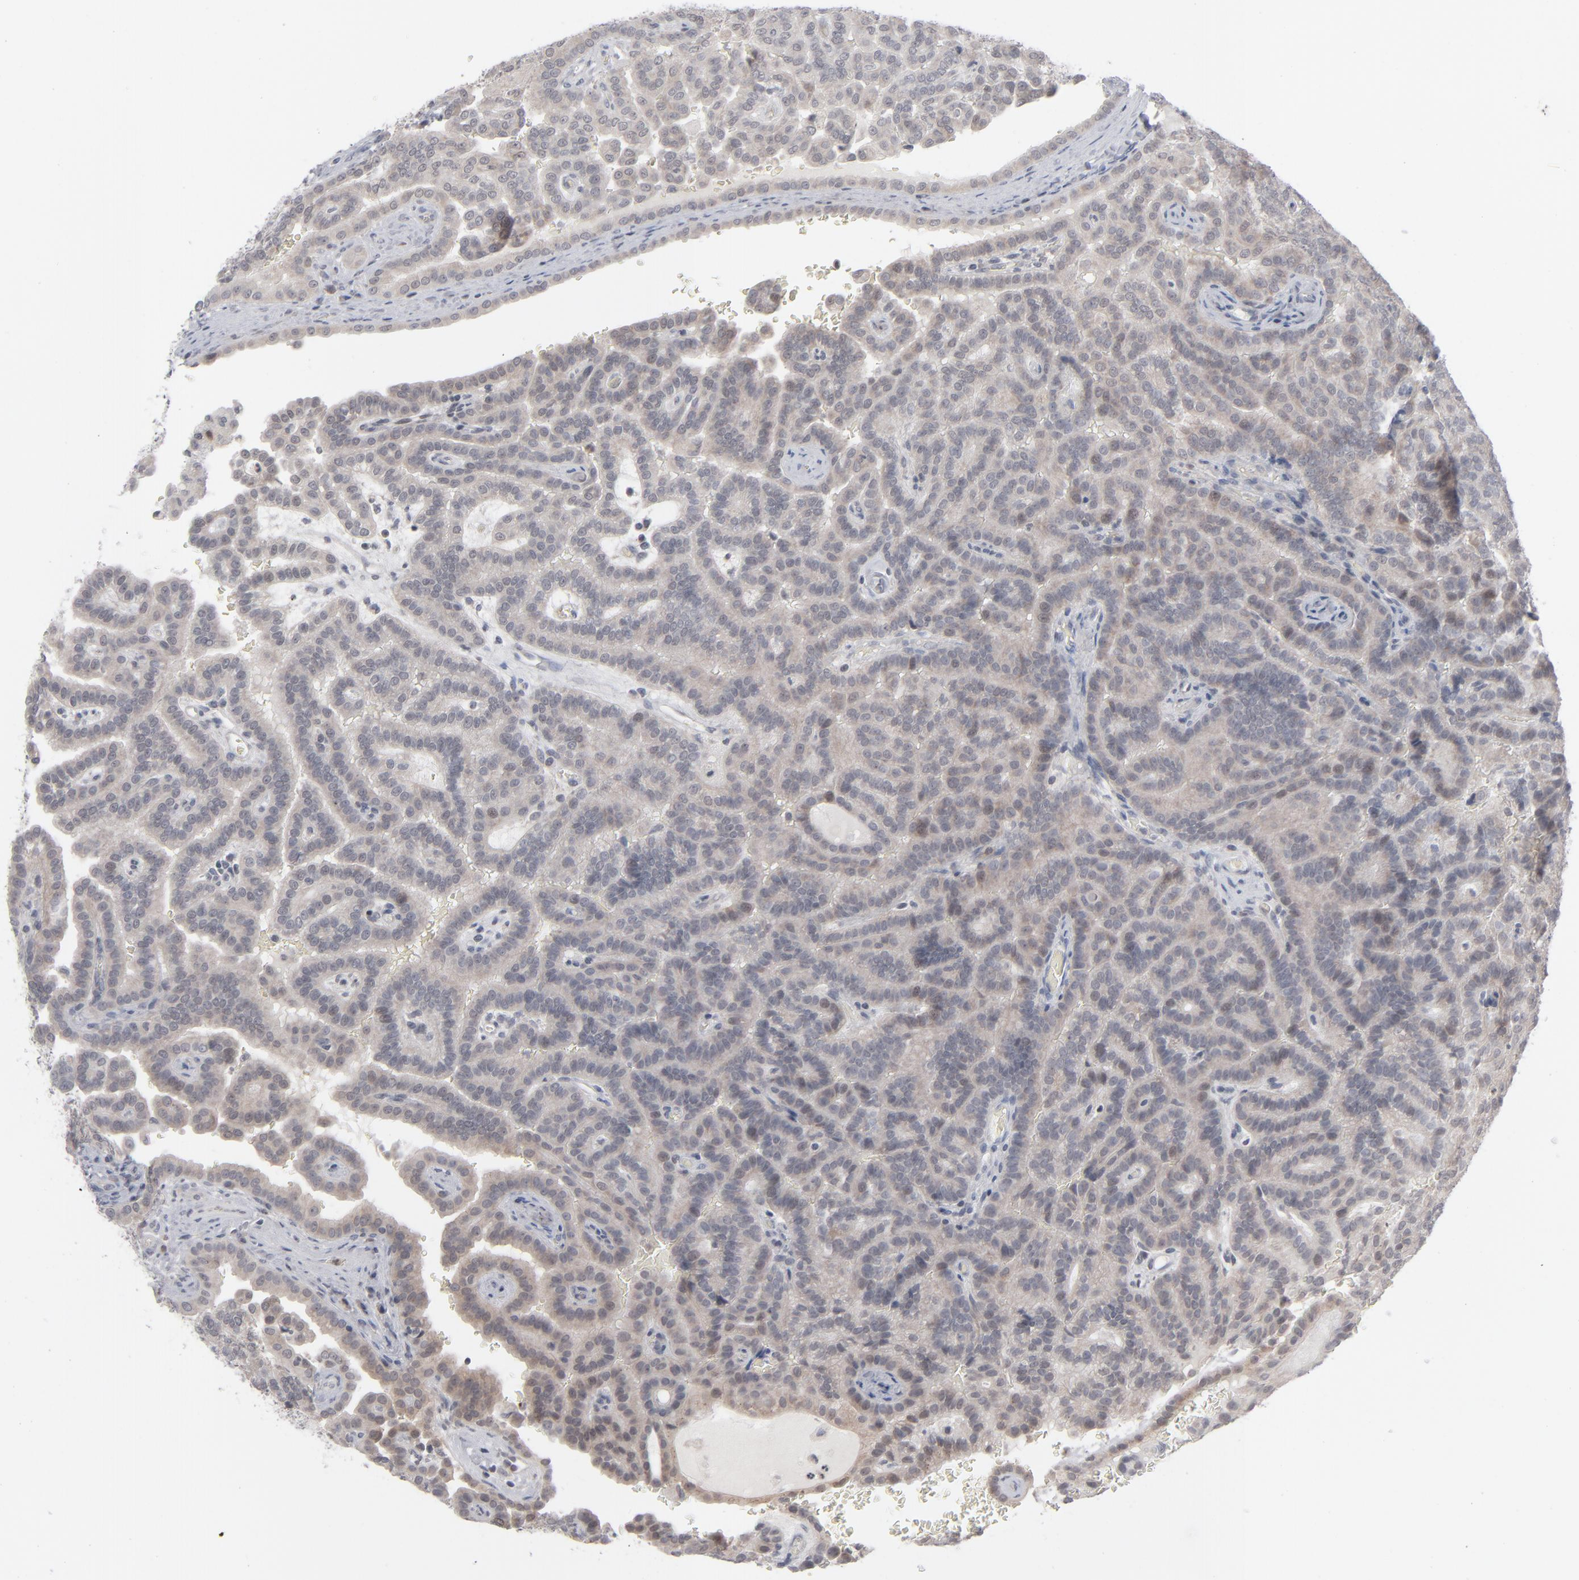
{"staining": {"intensity": "weak", "quantity": ">75%", "location": "cytoplasmic/membranous"}, "tissue": "renal cancer", "cell_type": "Tumor cells", "image_type": "cancer", "snomed": [{"axis": "morphology", "description": "Adenocarcinoma, NOS"}, {"axis": "topography", "description": "Kidney"}], "caption": "Tumor cells demonstrate low levels of weak cytoplasmic/membranous expression in approximately >75% of cells in human renal adenocarcinoma.", "gene": "POF1B", "patient": {"sex": "male", "age": 61}}